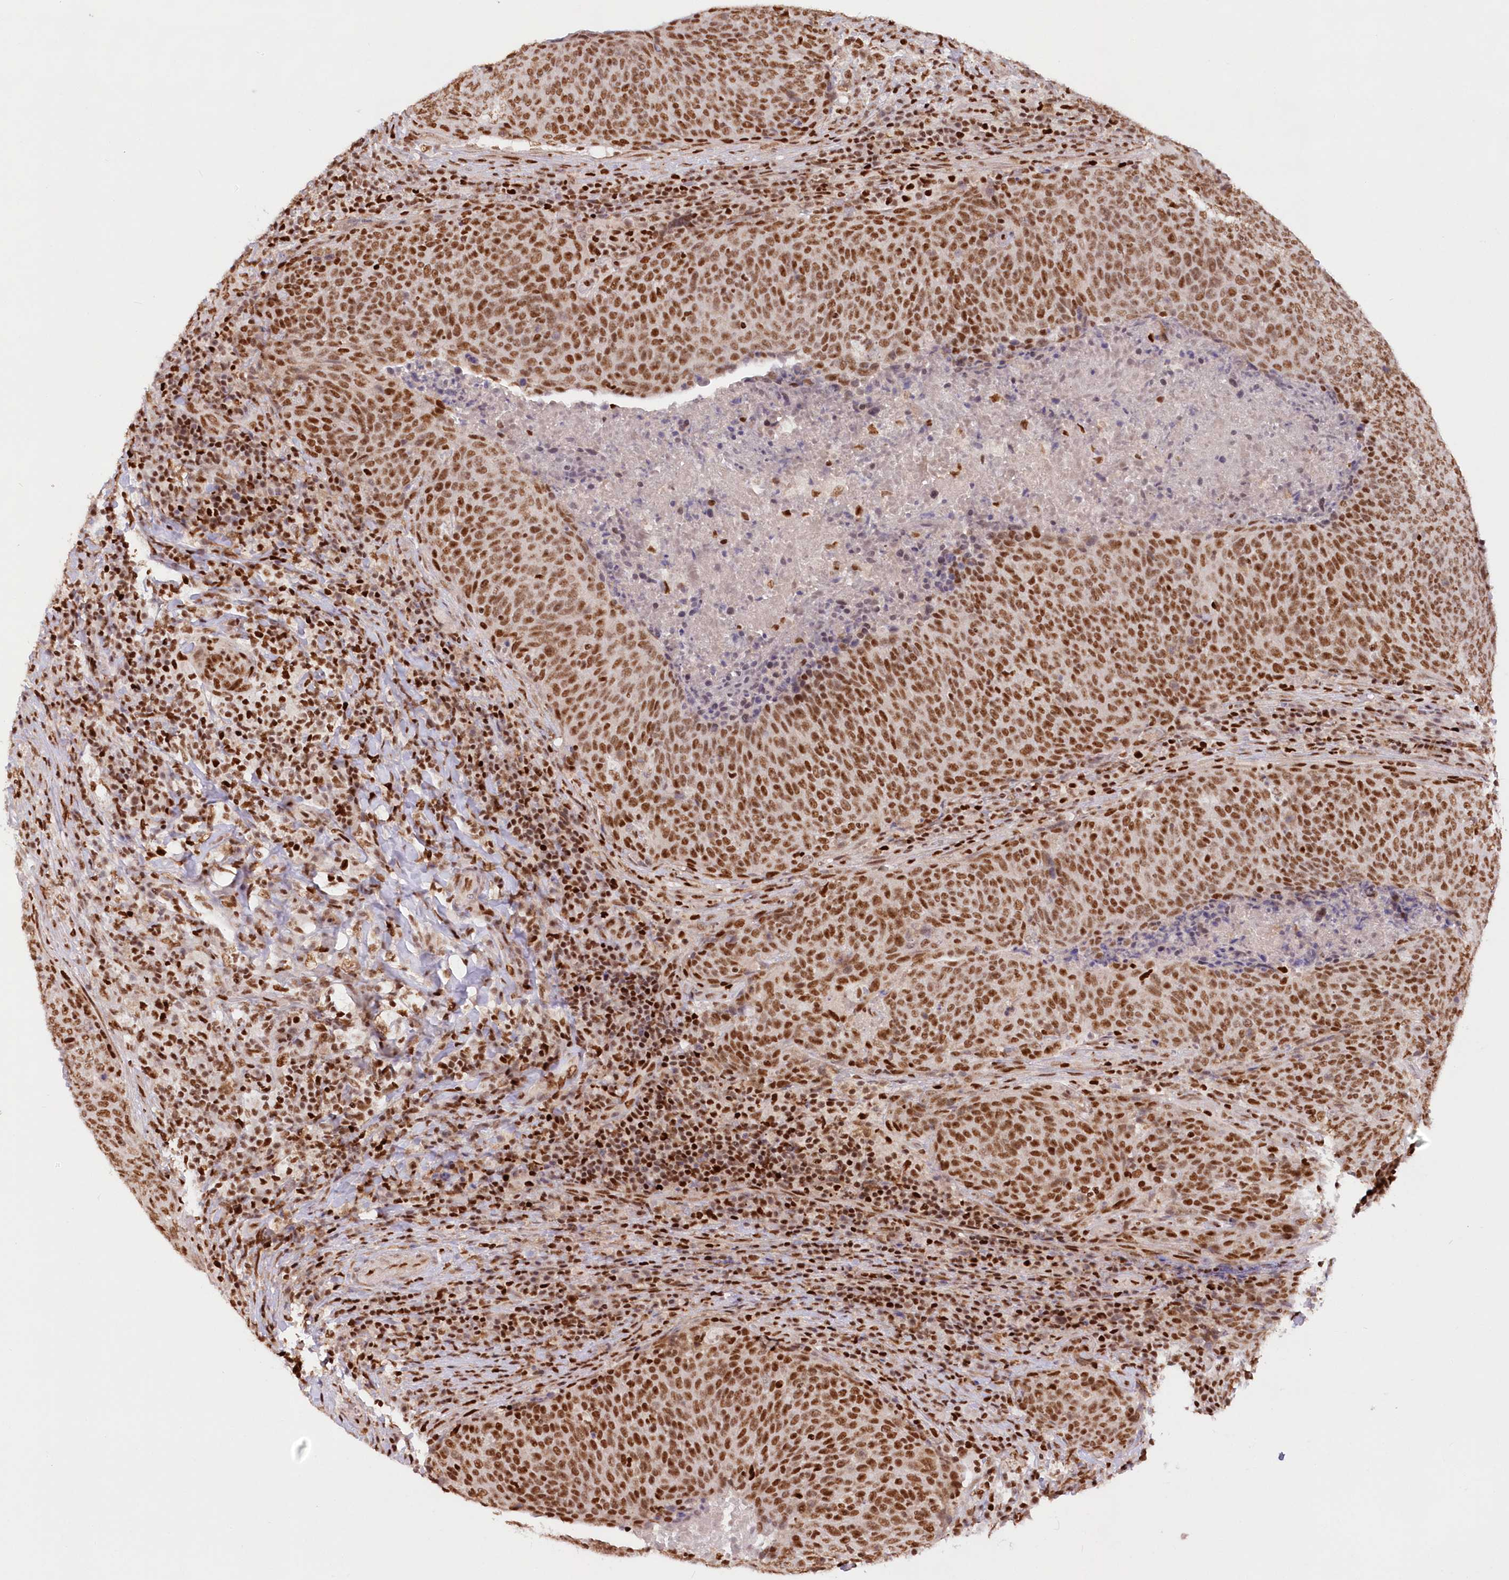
{"staining": {"intensity": "moderate", "quantity": ">75%", "location": "nuclear"}, "tissue": "head and neck cancer", "cell_type": "Tumor cells", "image_type": "cancer", "snomed": [{"axis": "morphology", "description": "Squamous cell carcinoma, NOS"}, {"axis": "morphology", "description": "Squamous cell carcinoma, metastatic, NOS"}, {"axis": "topography", "description": "Lymph node"}, {"axis": "topography", "description": "Head-Neck"}], "caption": "Immunohistochemistry (IHC) (DAB (3,3'-diaminobenzidine)) staining of human head and neck squamous cell carcinoma reveals moderate nuclear protein expression in about >75% of tumor cells. (DAB (3,3'-diaminobenzidine) = brown stain, brightfield microscopy at high magnification).", "gene": "POLR2B", "patient": {"sex": "male", "age": 62}}